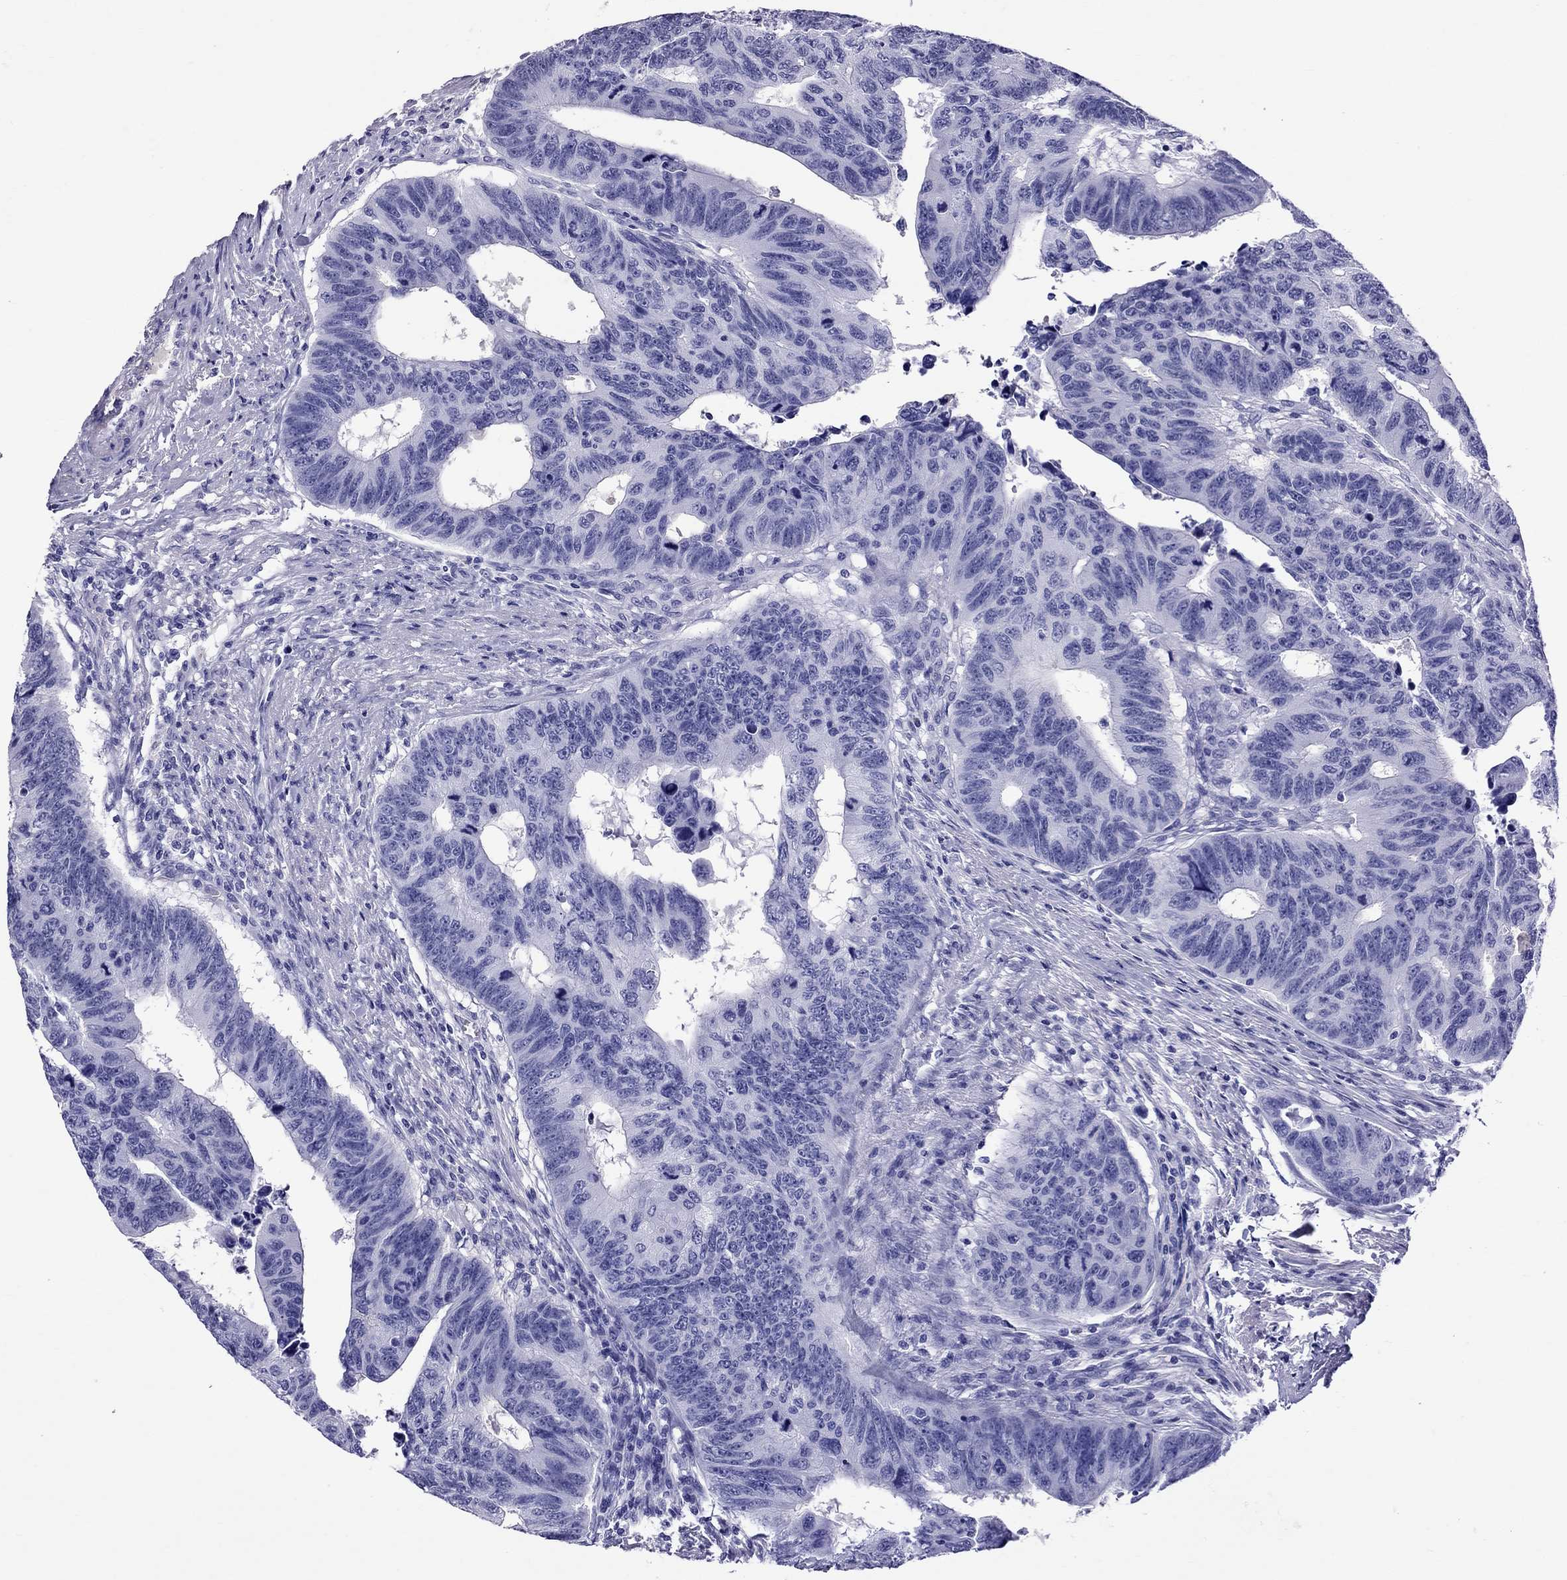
{"staining": {"intensity": "negative", "quantity": "none", "location": "none"}, "tissue": "colorectal cancer", "cell_type": "Tumor cells", "image_type": "cancer", "snomed": [{"axis": "morphology", "description": "Adenocarcinoma, NOS"}, {"axis": "topography", "description": "Rectum"}], "caption": "Human colorectal cancer stained for a protein using immunohistochemistry (IHC) reveals no positivity in tumor cells.", "gene": "SCART1", "patient": {"sex": "female", "age": 85}}